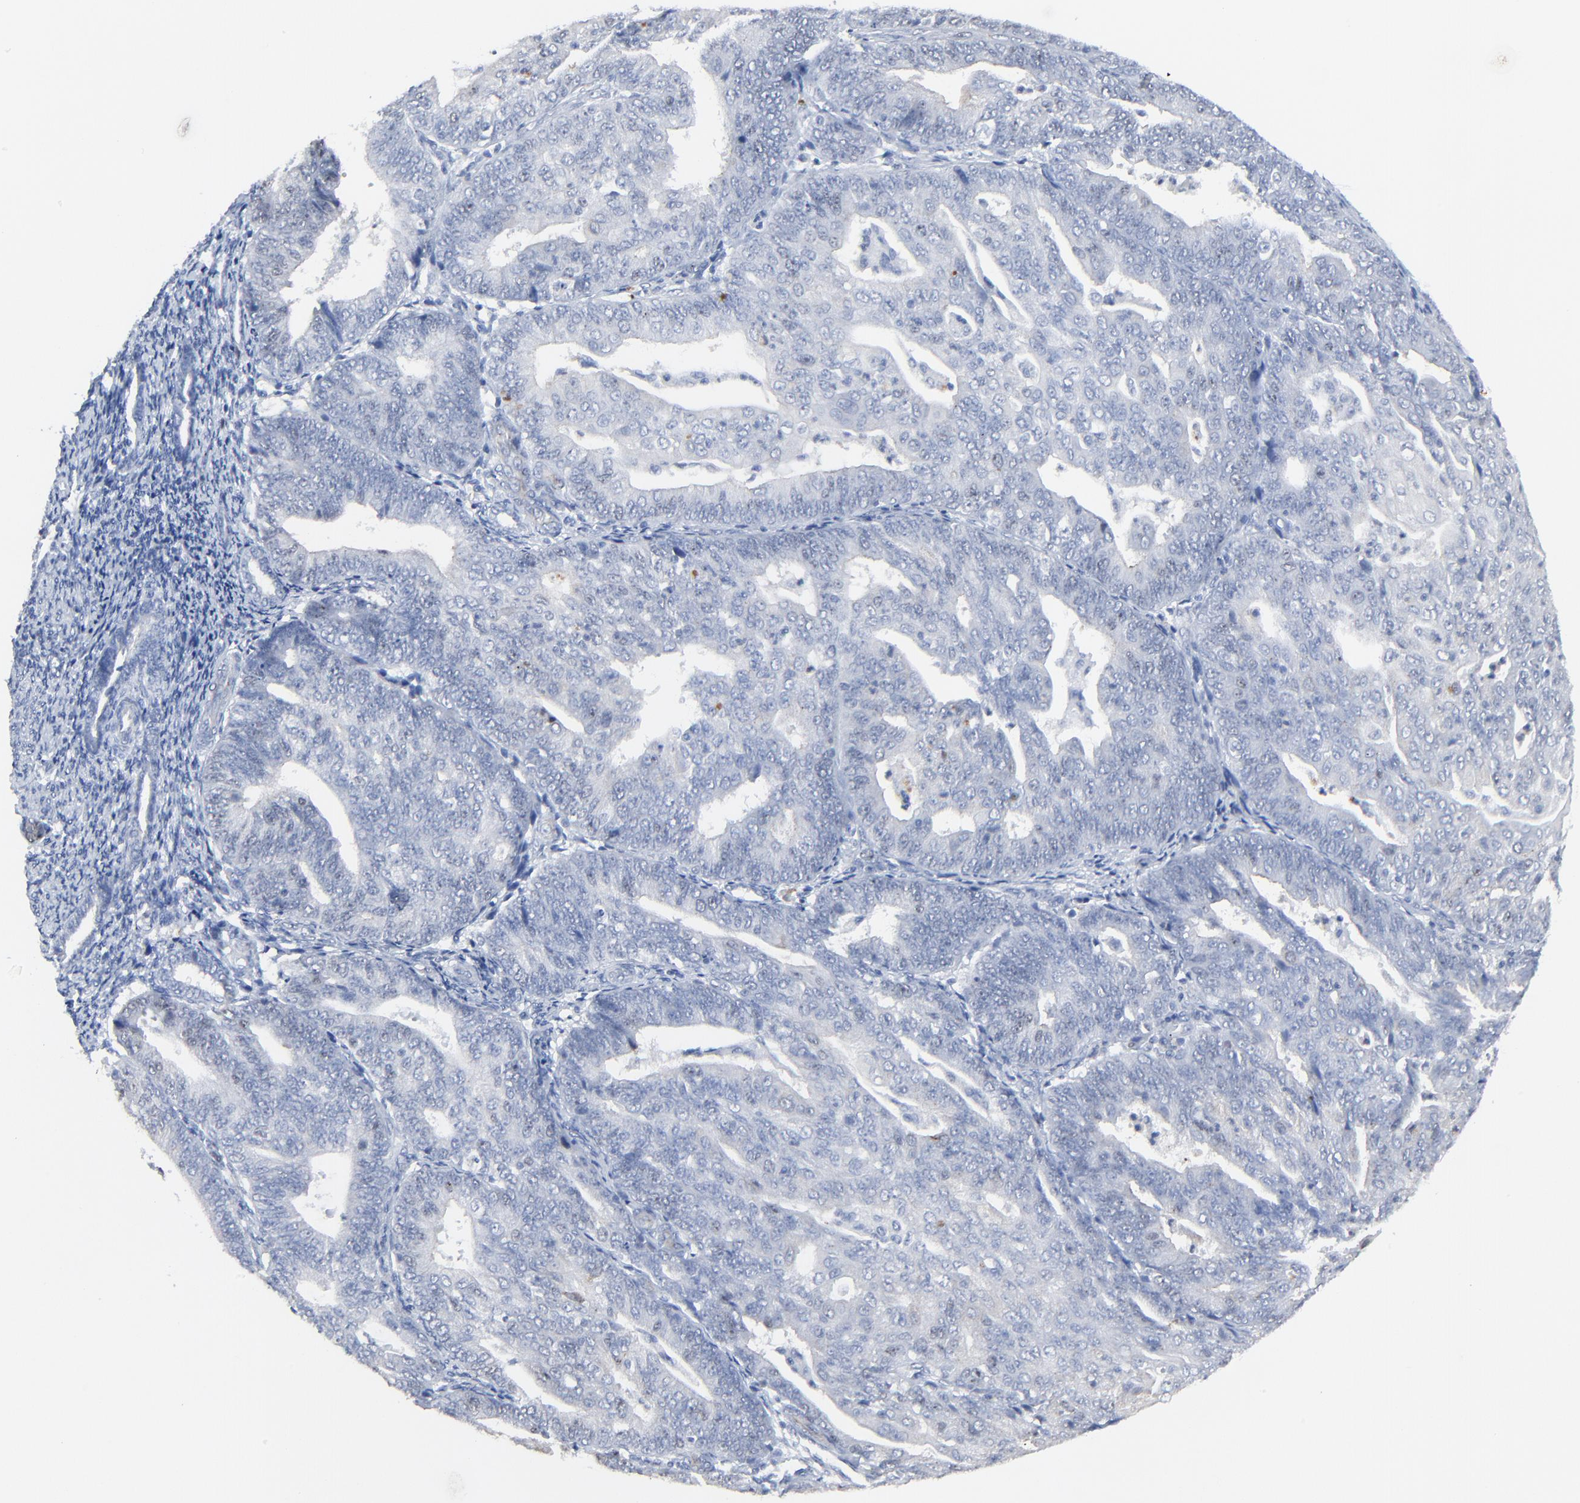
{"staining": {"intensity": "negative", "quantity": "none", "location": "none"}, "tissue": "endometrial cancer", "cell_type": "Tumor cells", "image_type": "cancer", "snomed": [{"axis": "morphology", "description": "Adenocarcinoma, NOS"}, {"axis": "topography", "description": "Endometrium"}], "caption": "Immunohistochemical staining of human adenocarcinoma (endometrial) exhibits no significant staining in tumor cells. (DAB IHC visualized using brightfield microscopy, high magnification).", "gene": "BIRC3", "patient": {"sex": "female", "age": 56}}